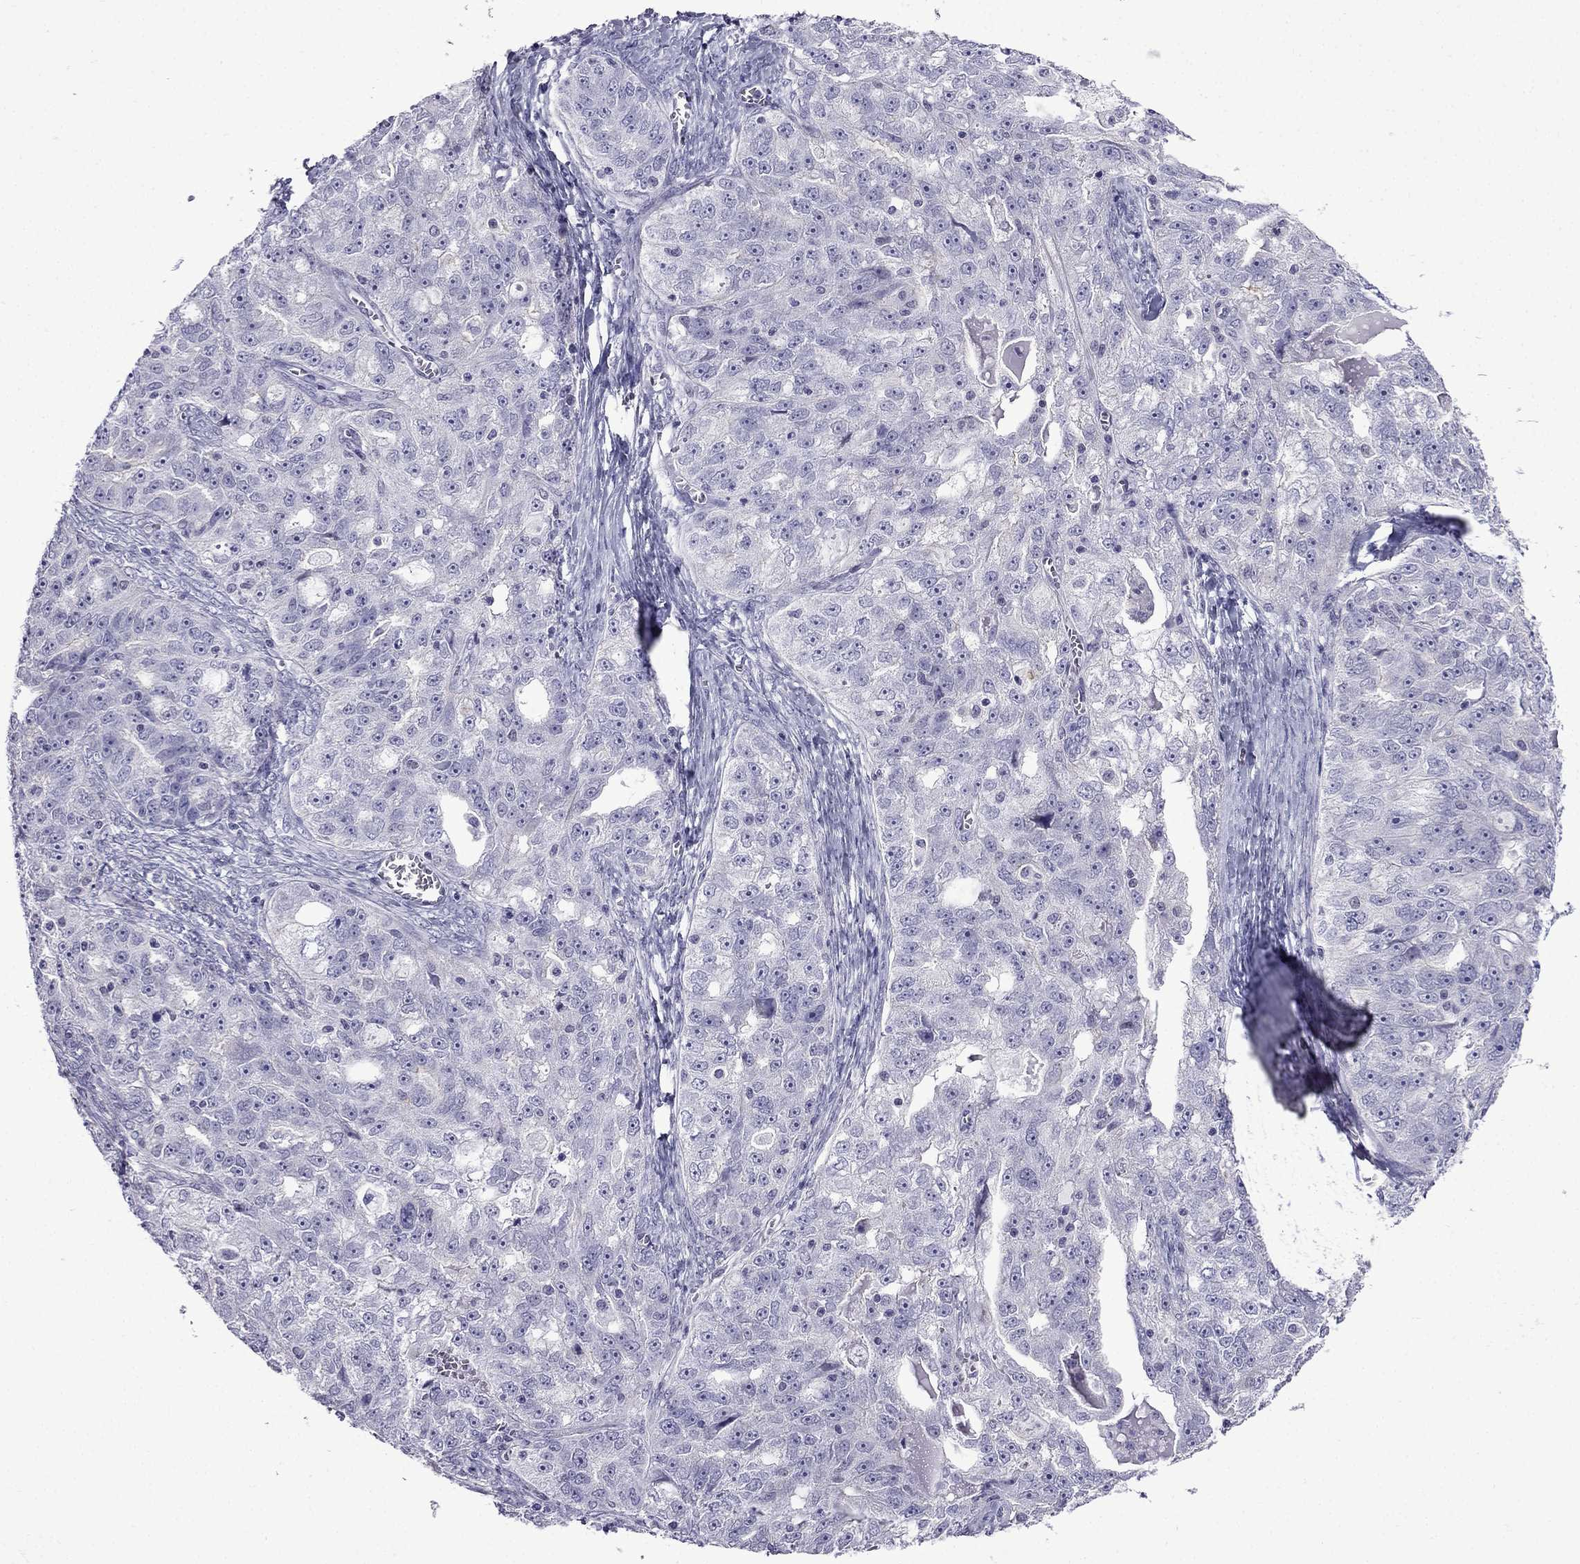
{"staining": {"intensity": "negative", "quantity": "none", "location": "none"}, "tissue": "ovarian cancer", "cell_type": "Tumor cells", "image_type": "cancer", "snomed": [{"axis": "morphology", "description": "Cystadenocarcinoma, serous, NOS"}, {"axis": "topography", "description": "Ovary"}], "caption": "This is an IHC micrograph of ovarian cancer (serous cystadenocarcinoma). There is no positivity in tumor cells.", "gene": "POM121L12", "patient": {"sex": "female", "age": 51}}